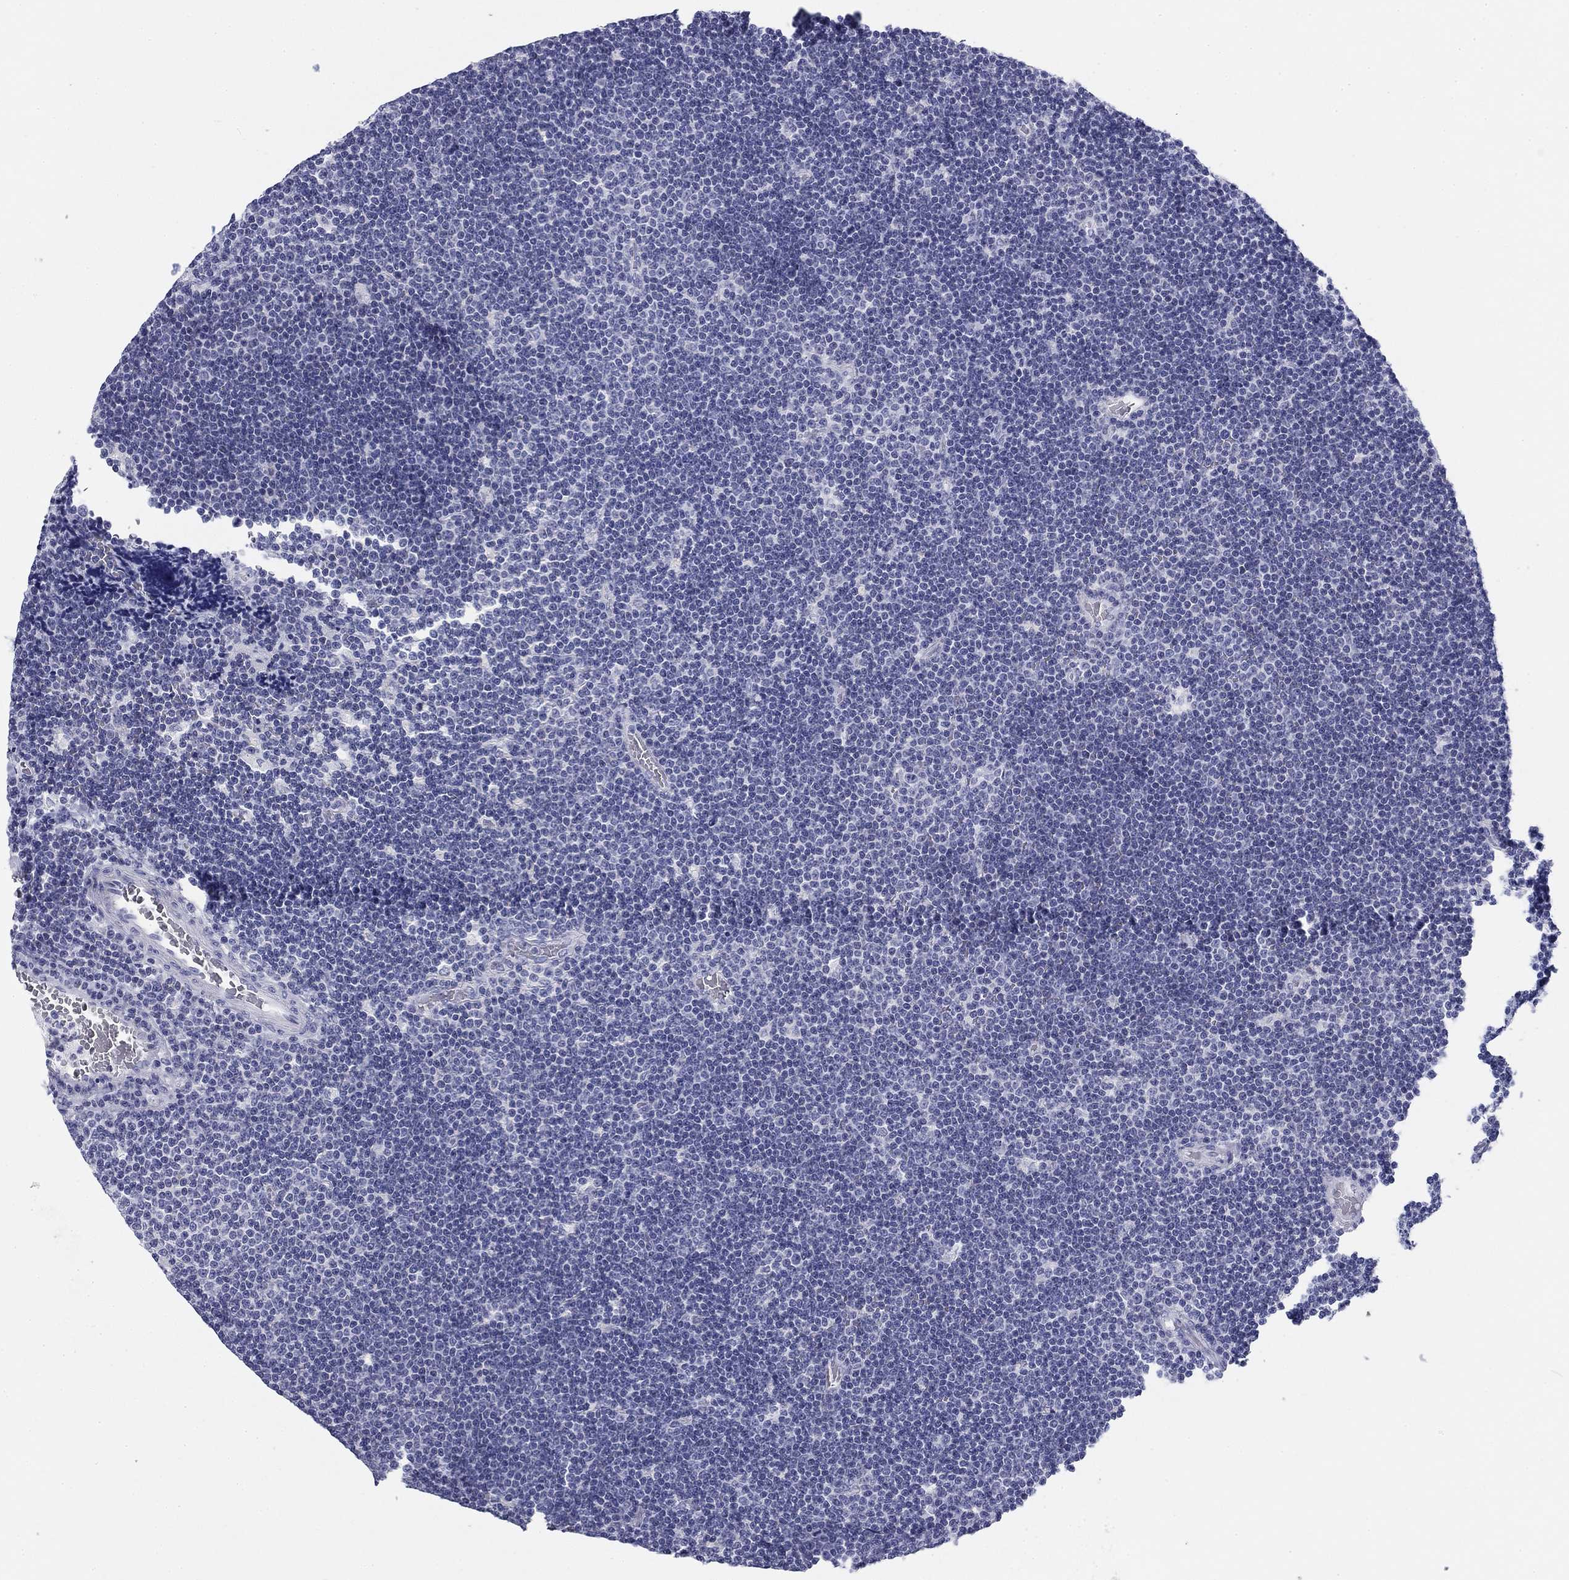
{"staining": {"intensity": "negative", "quantity": "none", "location": "none"}, "tissue": "lymphoma", "cell_type": "Tumor cells", "image_type": "cancer", "snomed": [{"axis": "morphology", "description": "Malignant lymphoma, non-Hodgkin's type, Low grade"}, {"axis": "topography", "description": "Brain"}], "caption": "Lymphoma was stained to show a protein in brown. There is no significant positivity in tumor cells.", "gene": "ZP2", "patient": {"sex": "female", "age": 66}}